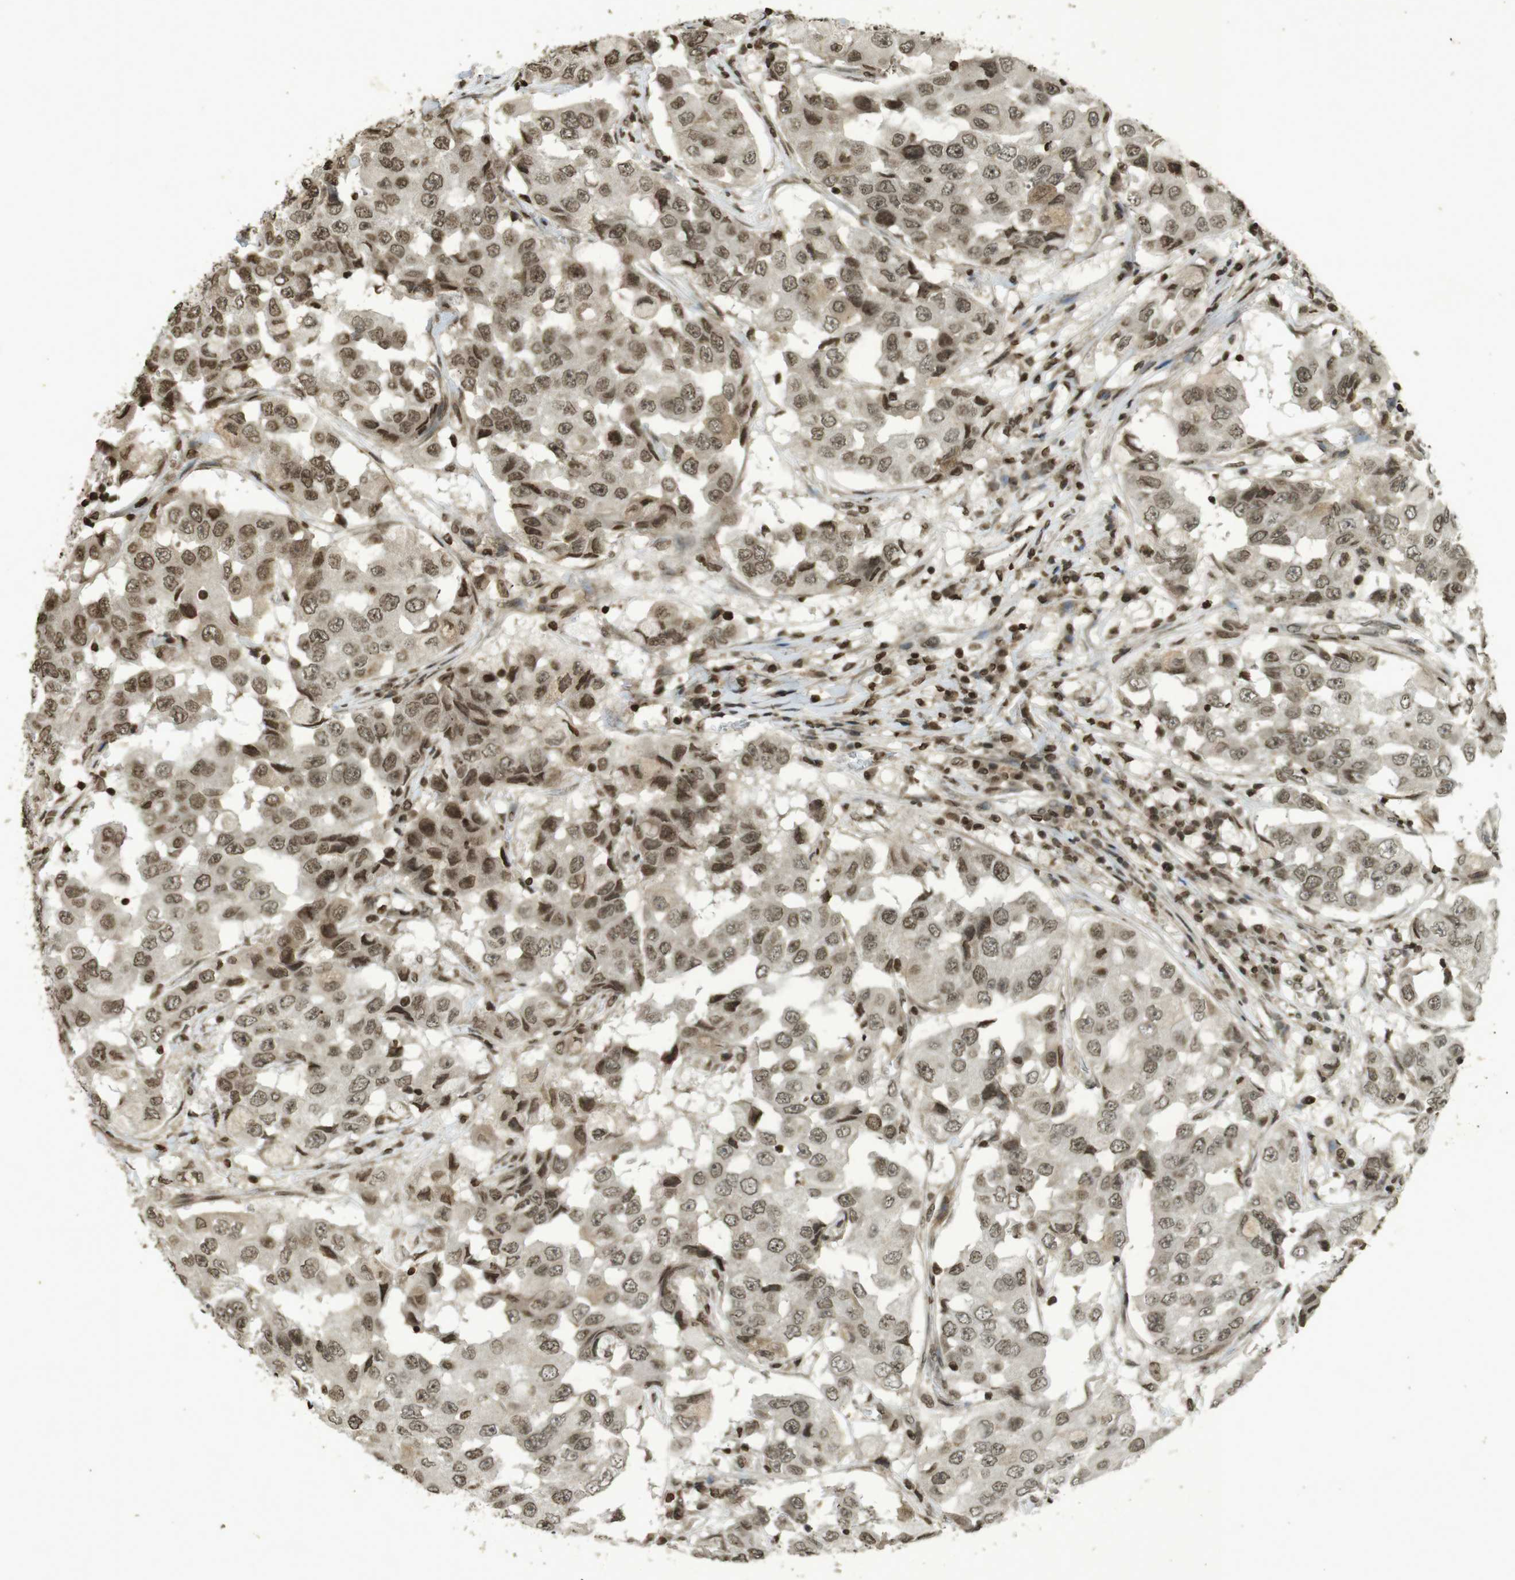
{"staining": {"intensity": "moderate", "quantity": ">75%", "location": "nuclear"}, "tissue": "breast cancer", "cell_type": "Tumor cells", "image_type": "cancer", "snomed": [{"axis": "morphology", "description": "Duct carcinoma"}, {"axis": "topography", "description": "Breast"}], "caption": "Immunohistochemistry (IHC) photomicrograph of neoplastic tissue: infiltrating ductal carcinoma (breast) stained using immunohistochemistry (IHC) reveals medium levels of moderate protein expression localized specifically in the nuclear of tumor cells, appearing as a nuclear brown color.", "gene": "ORC4", "patient": {"sex": "female", "age": 27}}